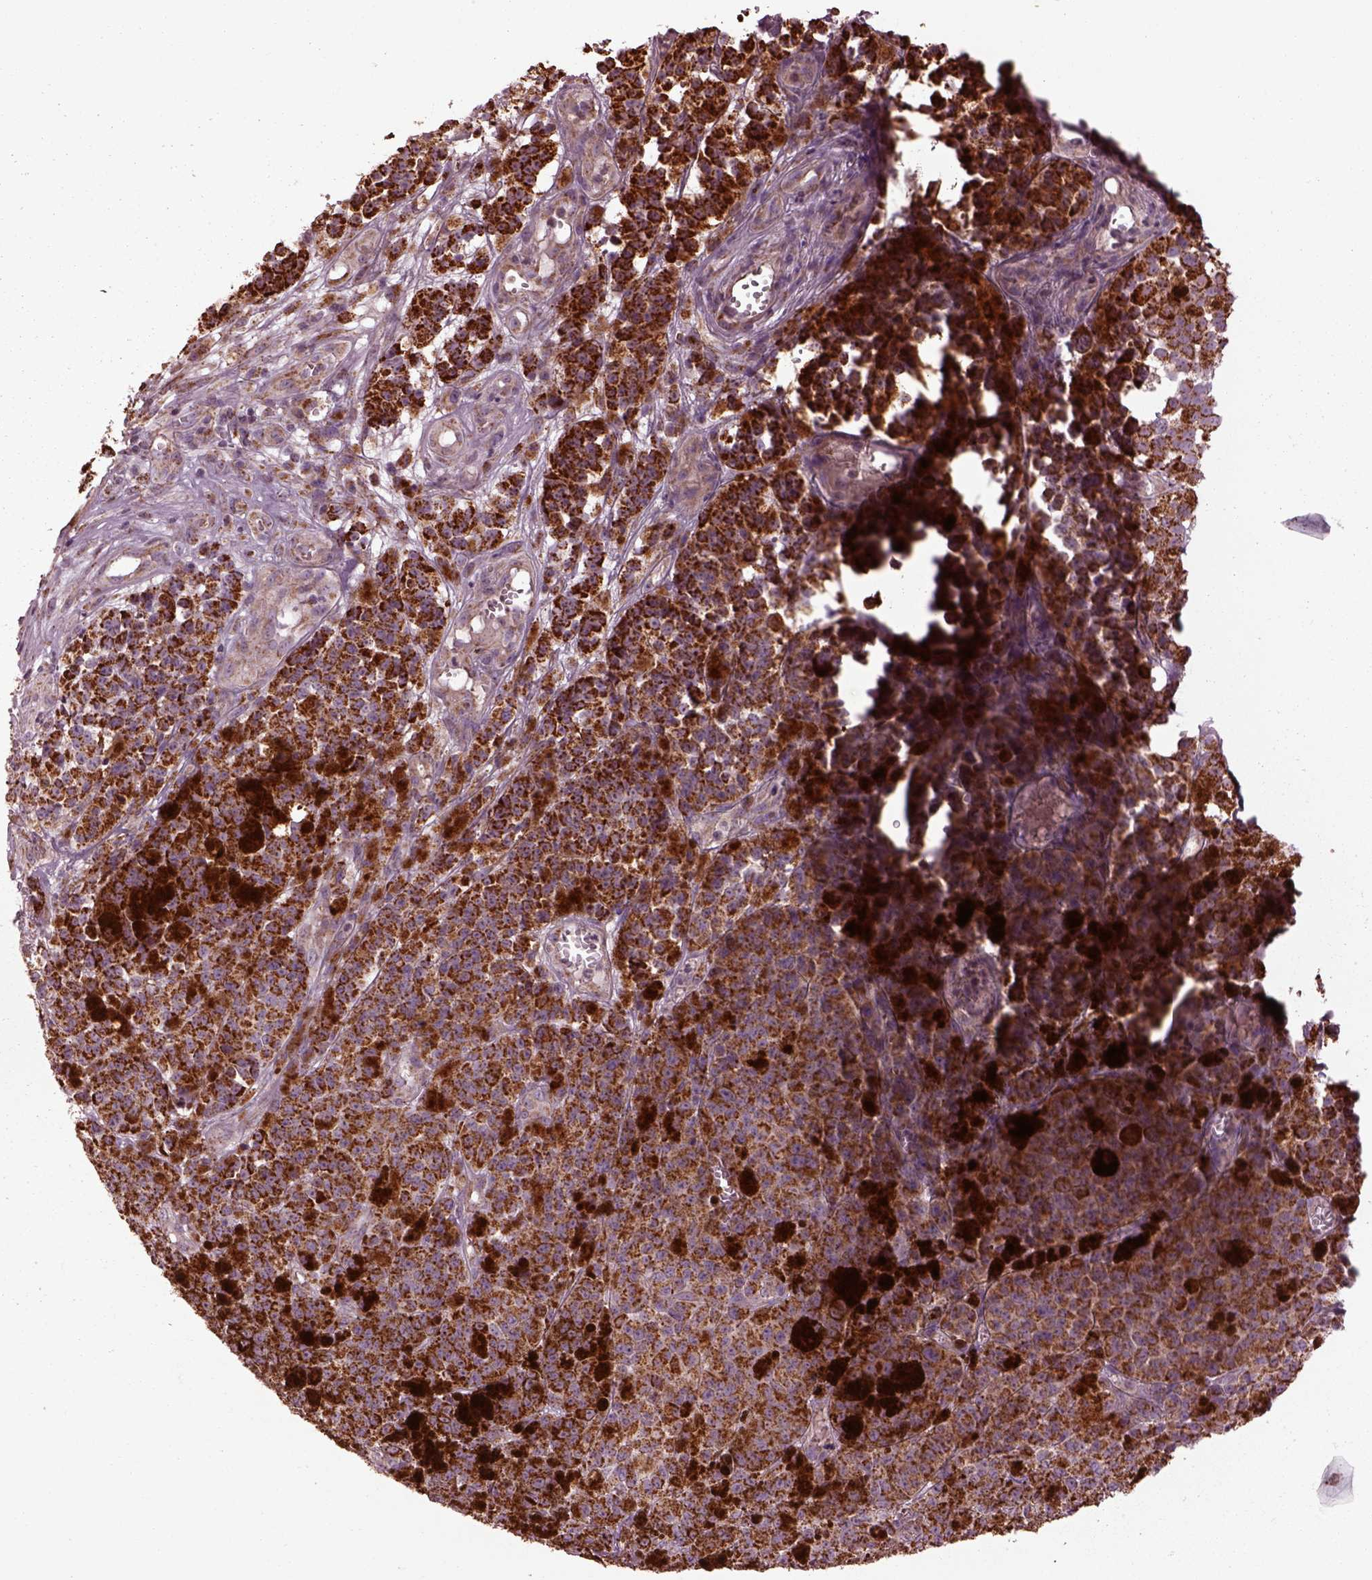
{"staining": {"intensity": "strong", "quantity": ">75%", "location": "cytoplasmic/membranous"}, "tissue": "melanoma", "cell_type": "Tumor cells", "image_type": "cancer", "snomed": [{"axis": "morphology", "description": "Malignant melanoma, NOS"}, {"axis": "topography", "description": "Skin"}], "caption": "A histopathology image showing strong cytoplasmic/membranous positivity in approximately >75% of tumor cells in melanoma, as visualized by brown immunohistochemical staining.", "gene": "TMEM254", "patient": {"sex": "female", "age": 58}}